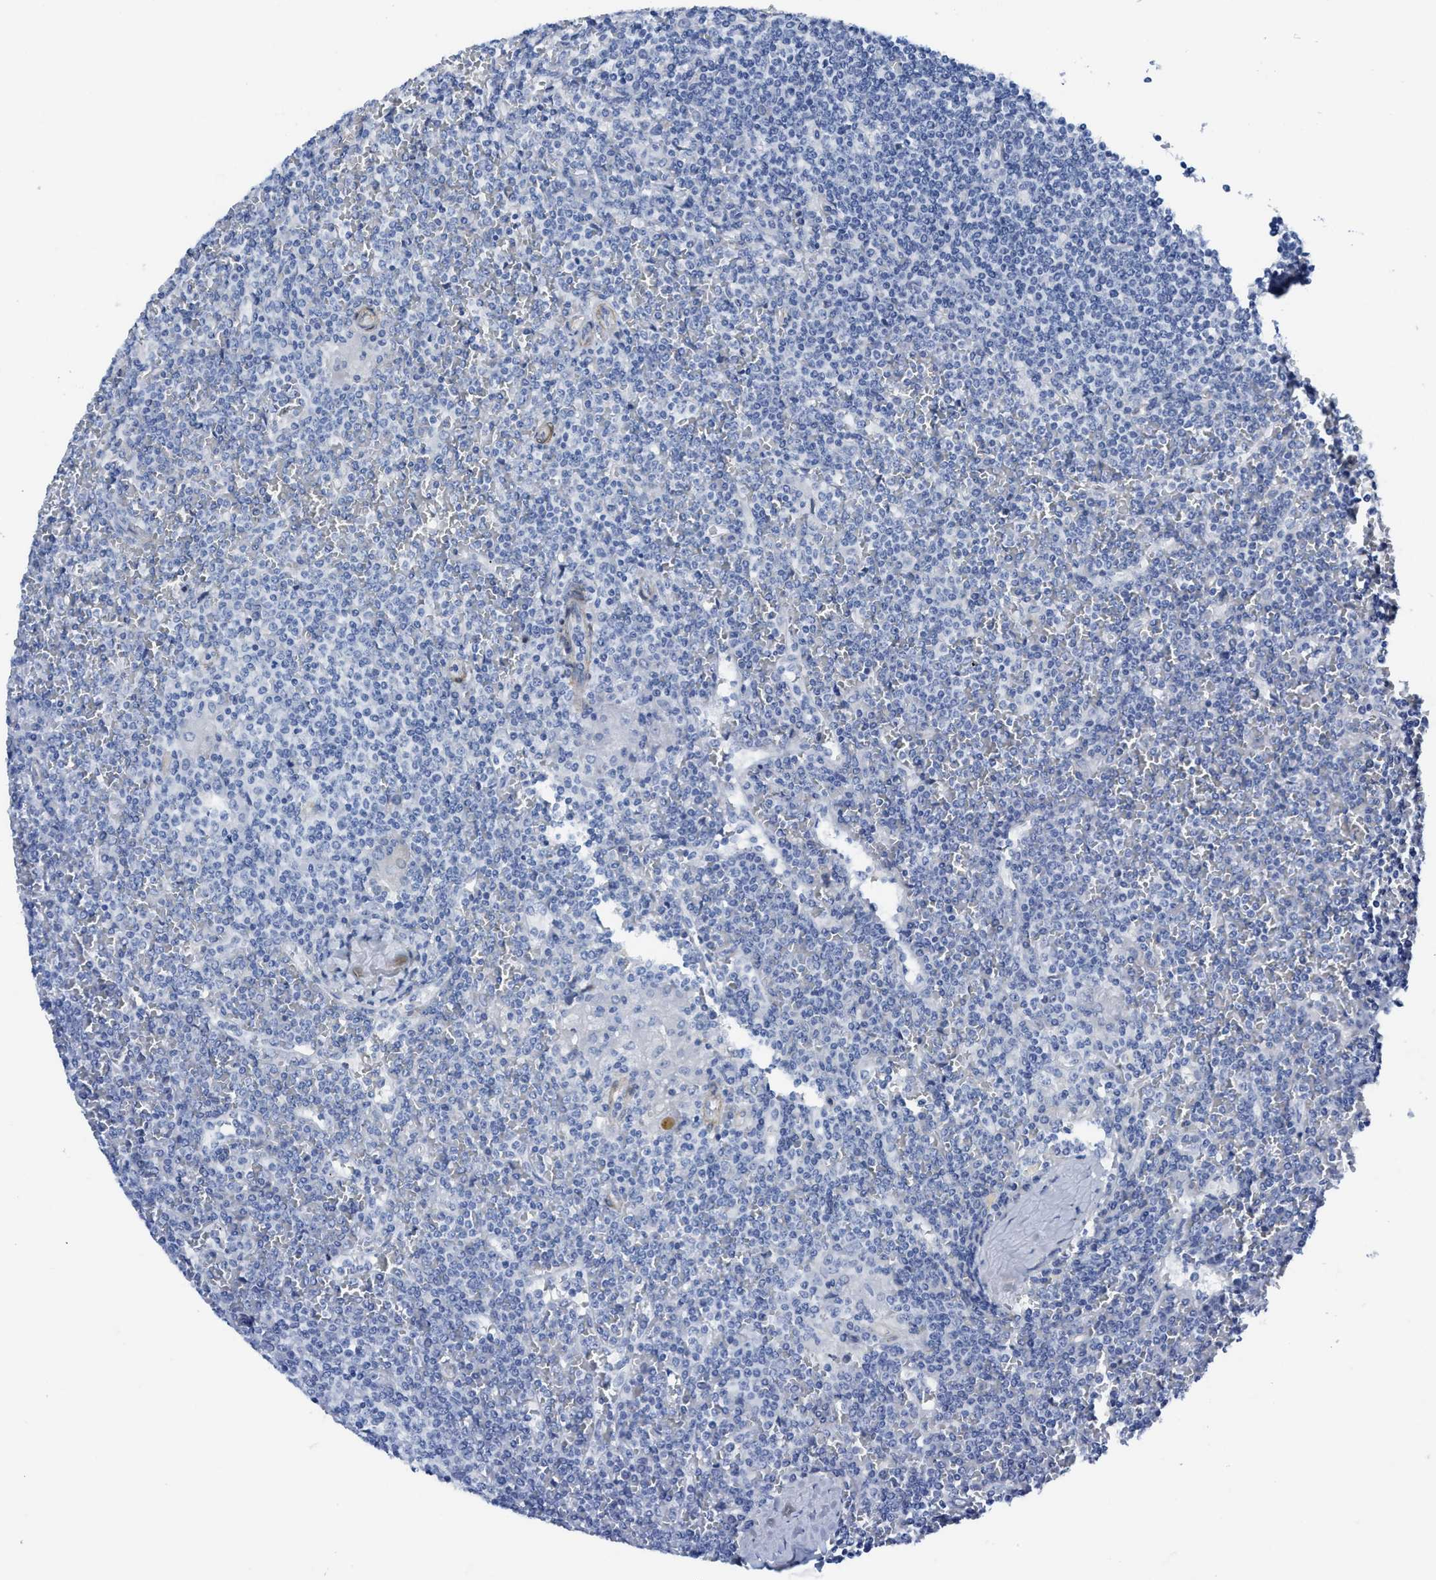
{"staining": {"intensity": "negative", "quantity": "none", "location": "none"}, "tissue": "lymphoma", "cell_type": "Tumor cells", "image_type": "cancer", "snomed": [{"axis": "morphology", "description": "Malignant lymphoma, non-Hodgkin's type, Low grade"}, {"axis": "topography", "description": "Spleen"}], "caption": "Tumor cells show no significant protein expression in low-grade malignant lymphoma, non-Hodgkin's type.", "gene": "TUB", "patient": {"sex": "female", "age": 19}}